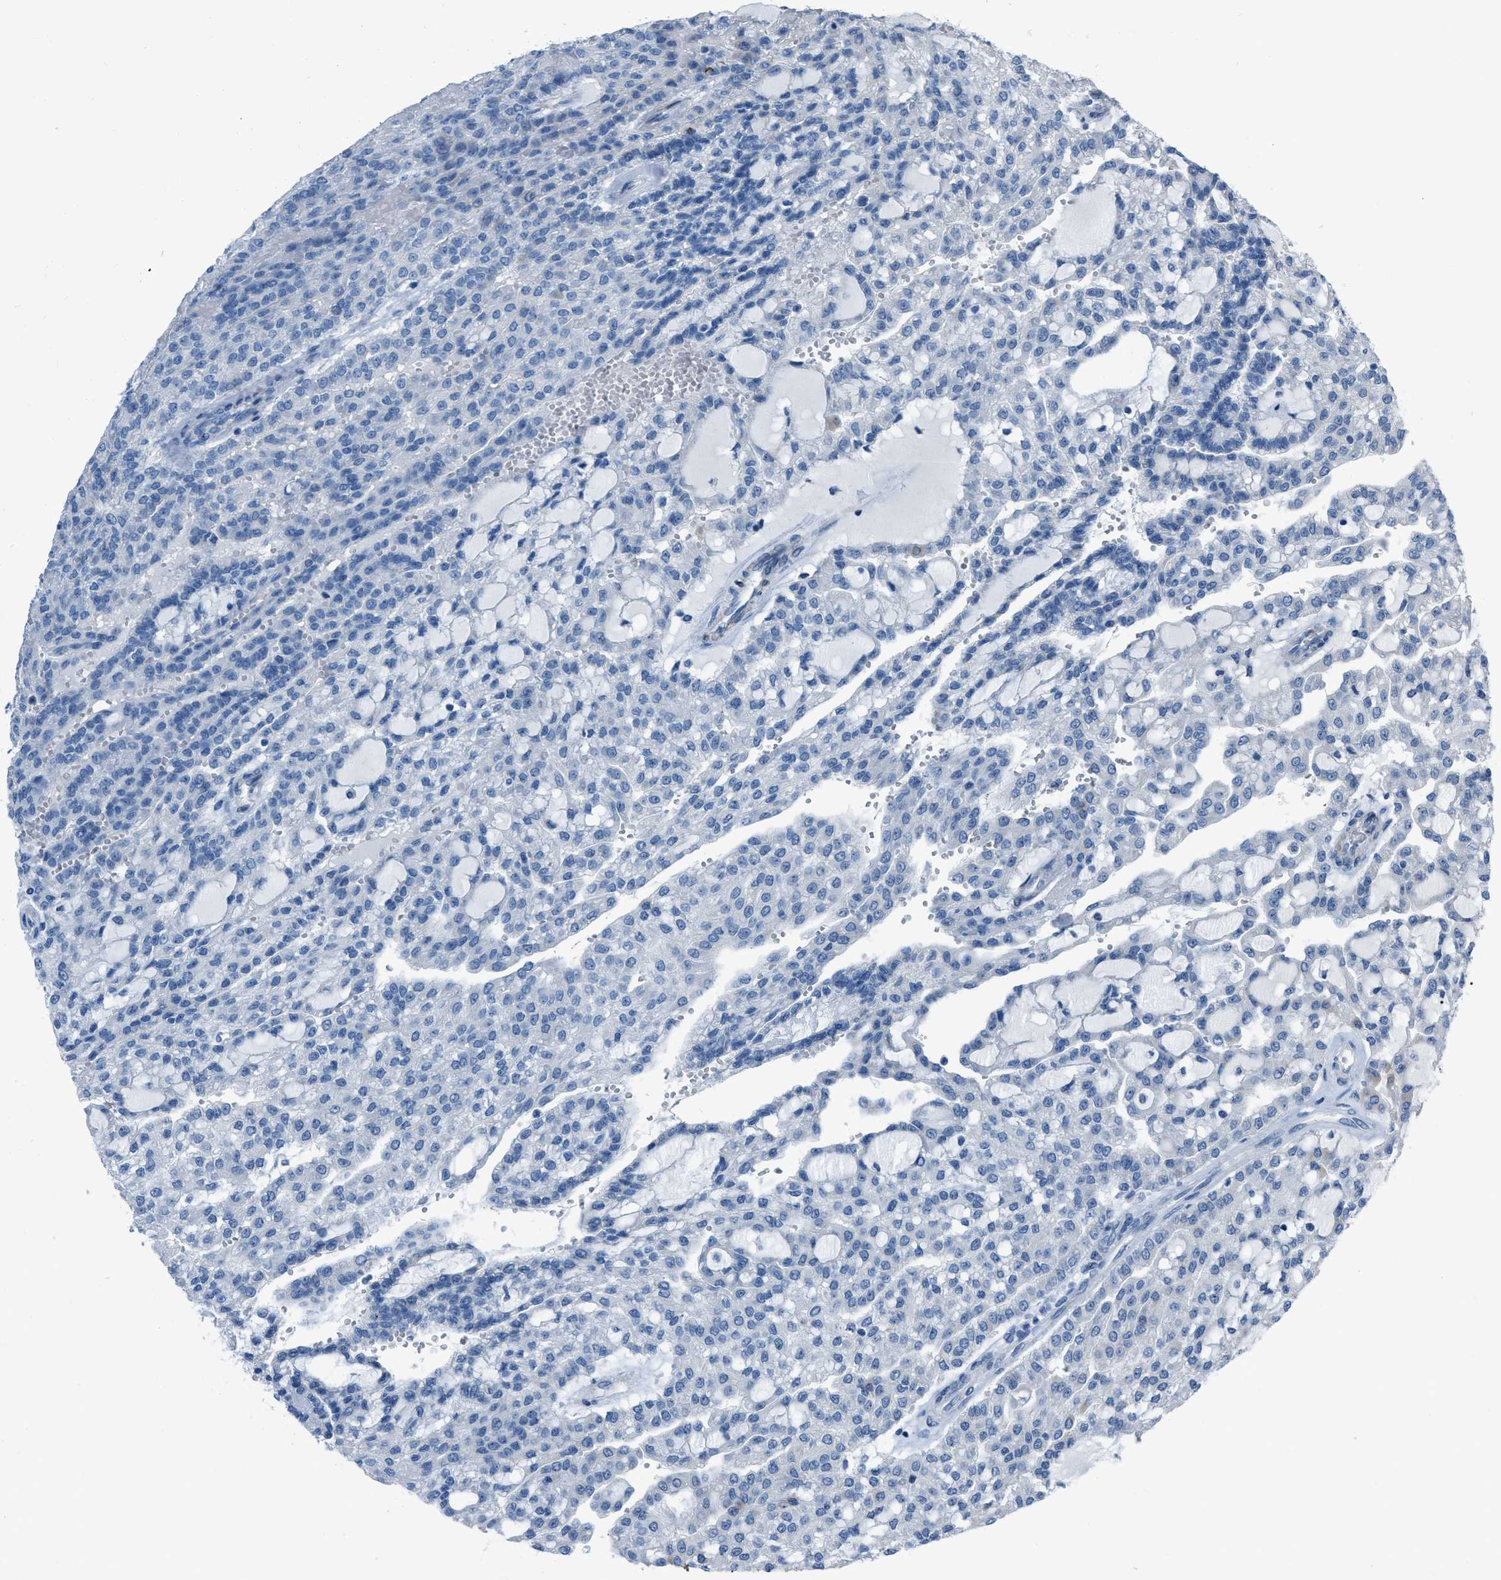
{"staining": {"intensity": "negative", "quantity": "none", "location": "none"}, "tissue": "renal cancer", "cell_type": "Tumor cells", "image_type": "cancer", "snomed": [{"axis": "morphology", "description": "Adenocarcinoma, NOS"}, {"axis": "topography", "description": "Kidney"}], "caption": "The photomicrograph shows no significant staining in tumor cells of renal cancer. (IHC, brightfield microscopy, high magnification).", "gene": "SPATC1L", "patient": {"sex": "male", "age": 63}}